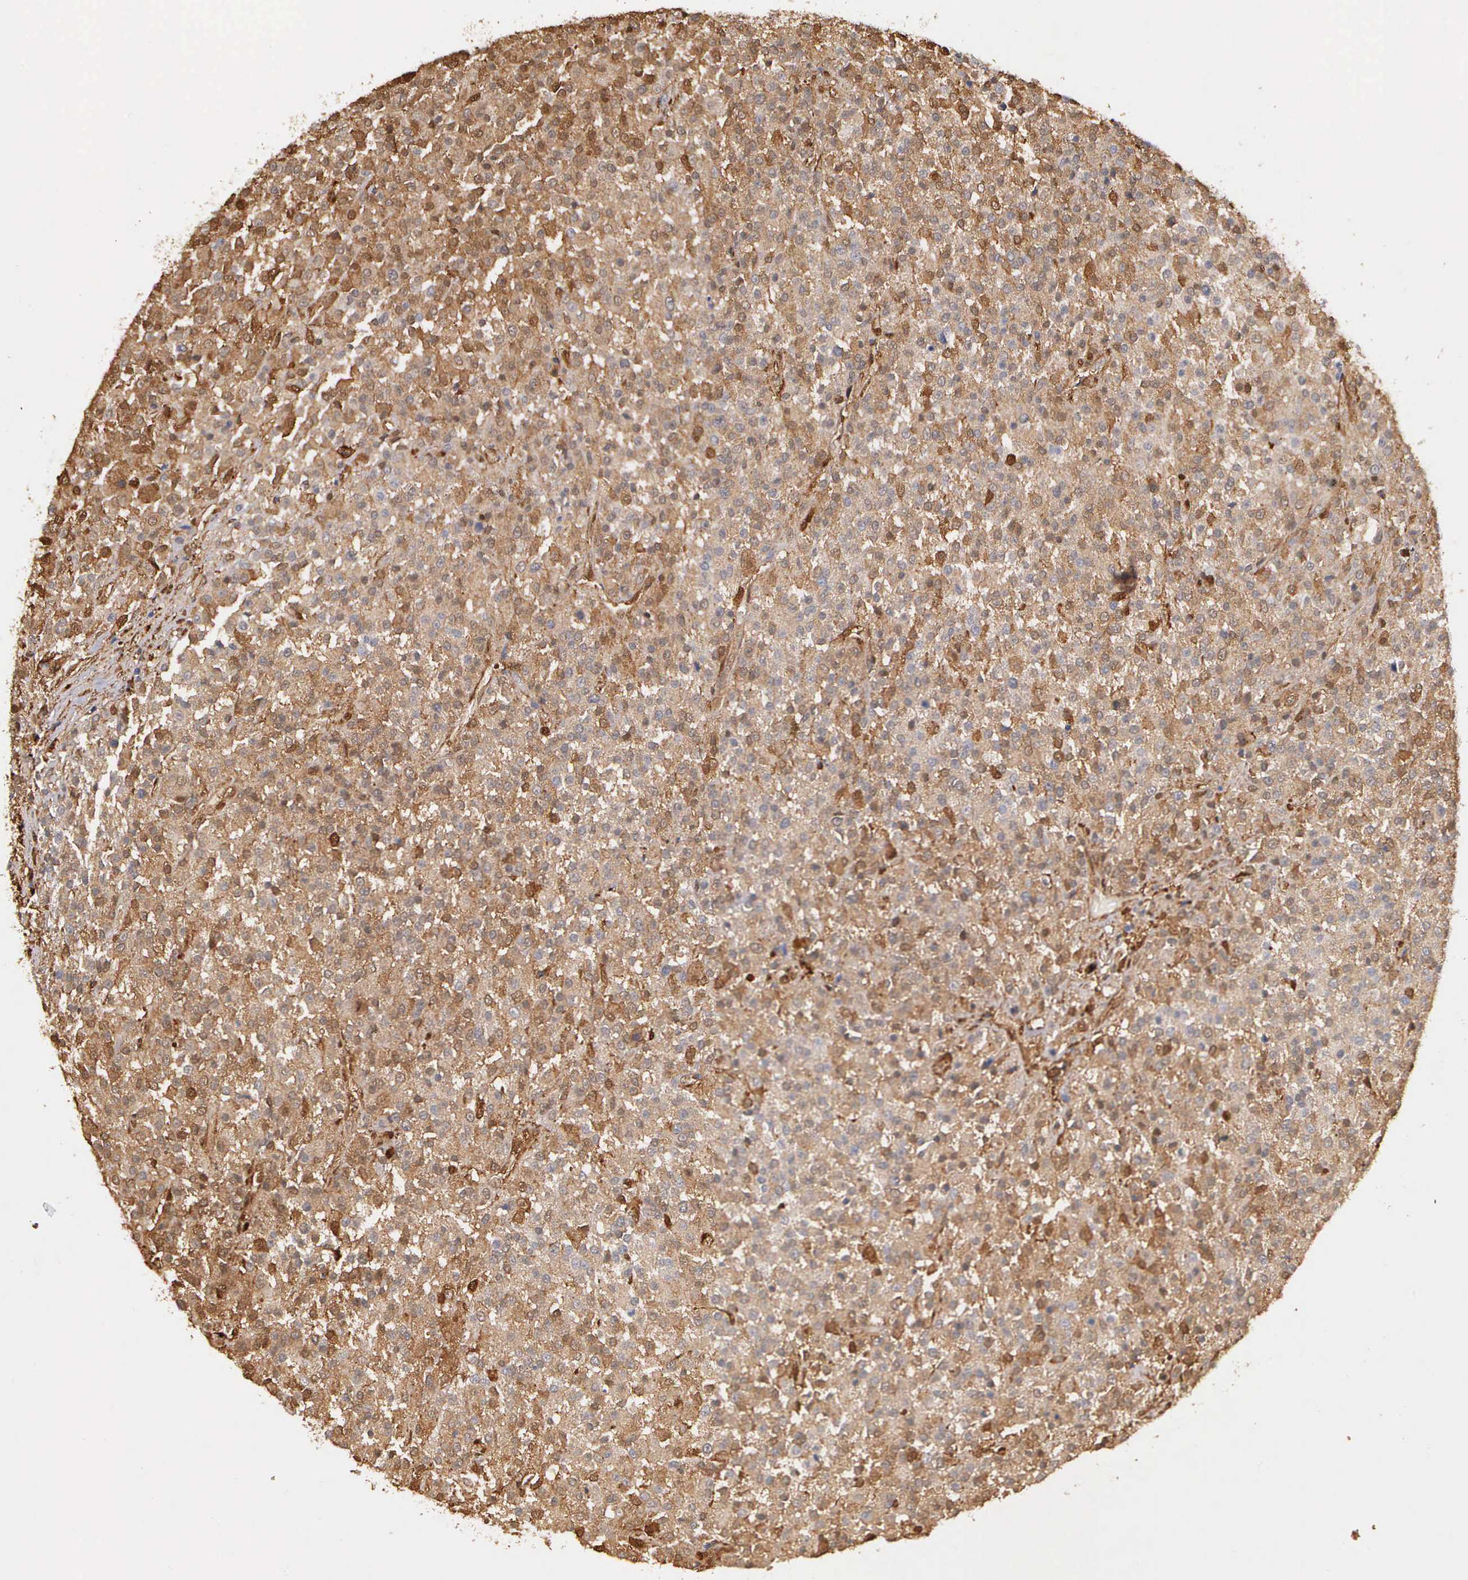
{"staining": {"intensity": "moderate", "quantity": ">75%", "location": "cytoplasmic/membranous"}, "tissue": "testis cancer", "cell_type": "Tumor cells", "image_type": "cancer", "snomed": [{"axis": "morphology", "description": "Seminoma, NOS"}, {"axis": "topography", "description": "Testis"}], "caption": "An immunohistochemistry micrograph of tumor tissue is shown. Protein staining in brown labels moderate cytoplasmic/membranous positivity in testis seminoma within tumor cells.", "gene": "LGALS1", "patient": {"sex": "male", "age": 59}}